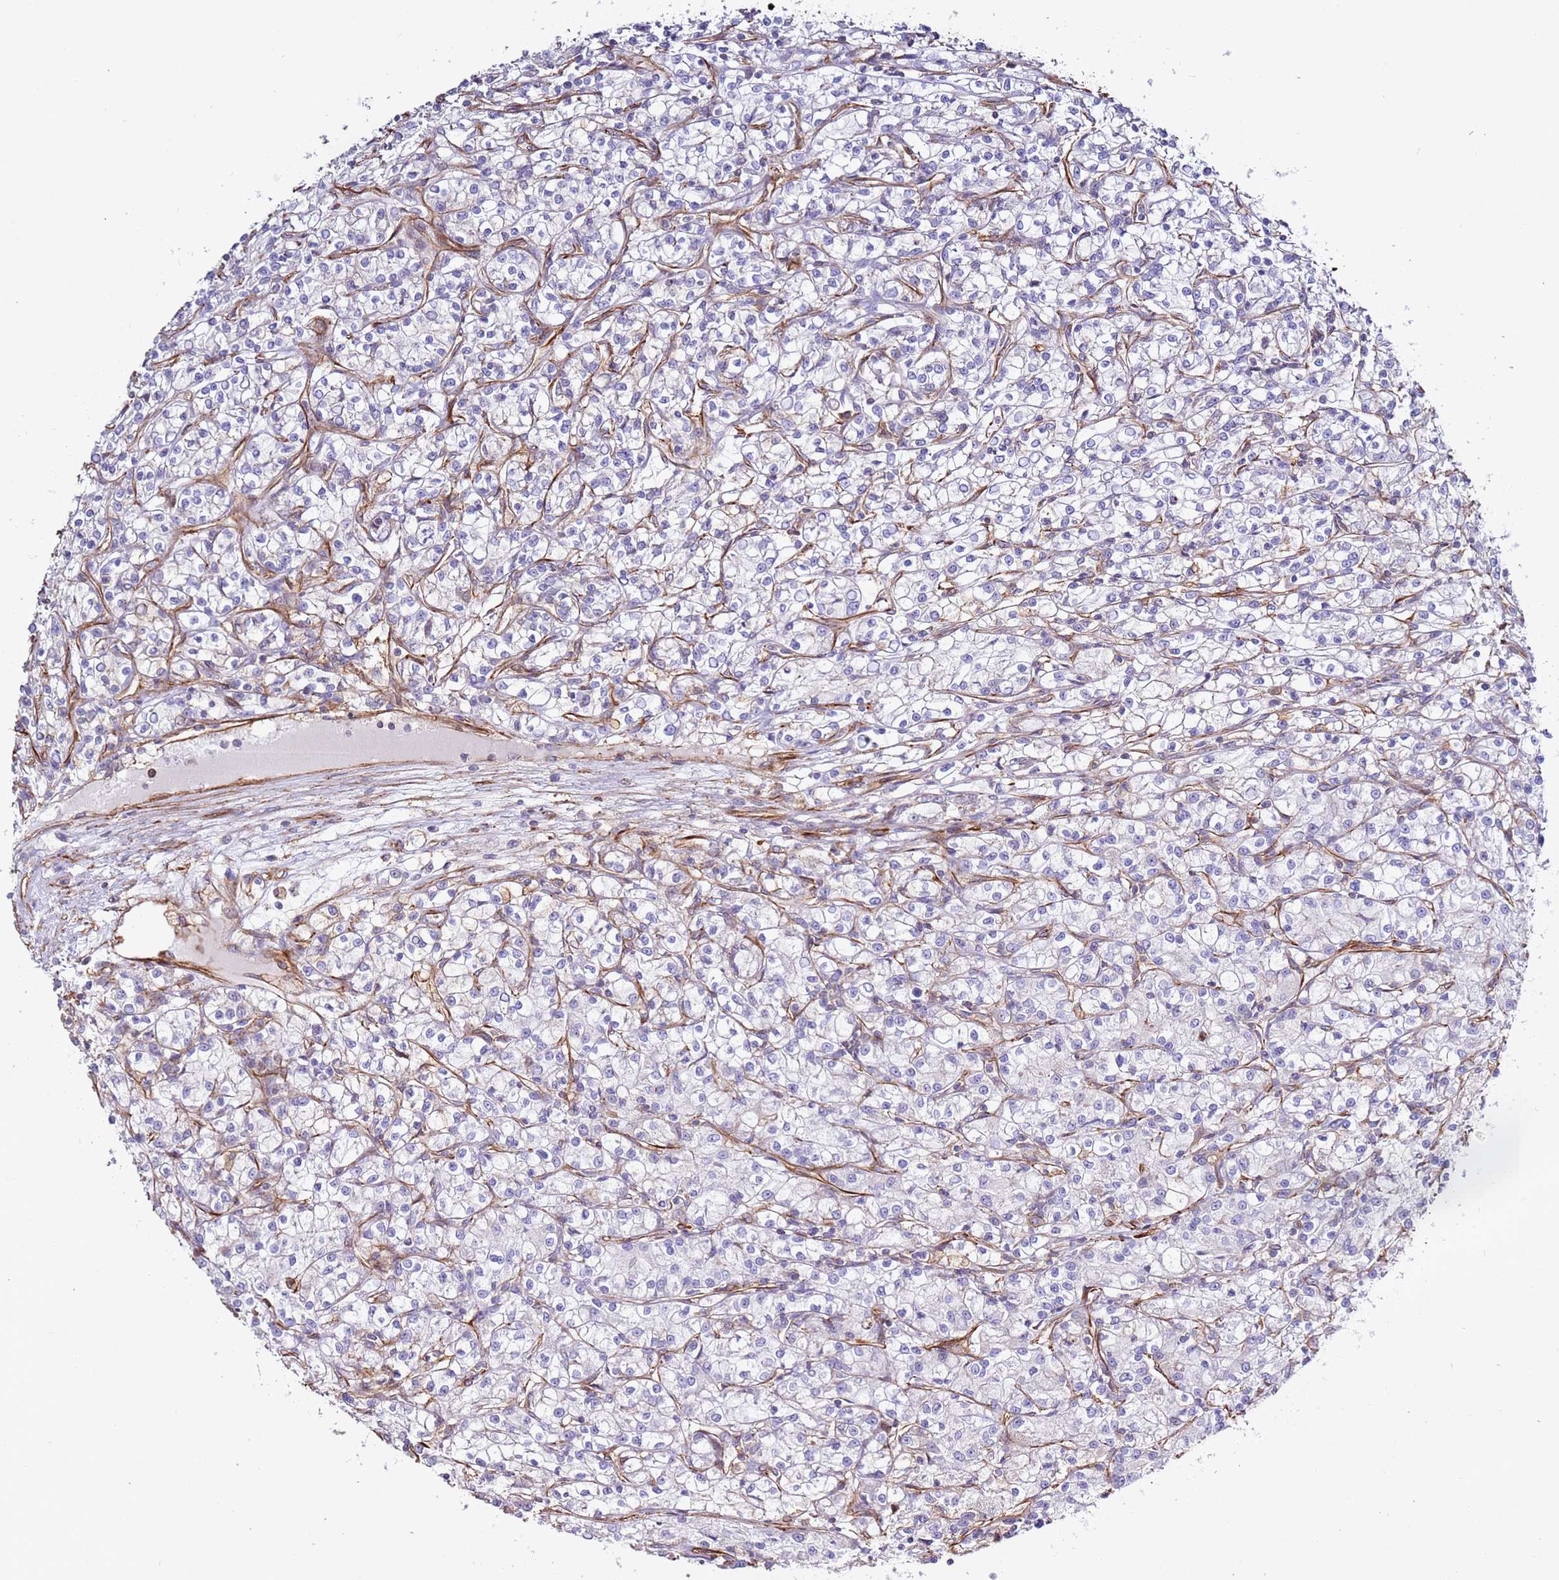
{"staining": {"intensity": "negative", "quantity": "none", "location": "none"}, "tissue": "renal cancer", "cell_type": "Tumor cells", "image_type": "cancer", "snomed": [{"axis": "morphology", "description": "Adenocarcinoma, NOS"}, {"axis": "topography", "description": "Kidney"}], "caption": "Immunohistochemical staining of human renal cancer demonstrates no significant expression in tumor cells. (Stains: DAB immunohistochemistry (IHC) with hematoxylin counter stain, Microscopy: brightfield microscopy at high magnification).", "gene": "MRGPRE", "patient": {"sex": "female", "age": 59}}